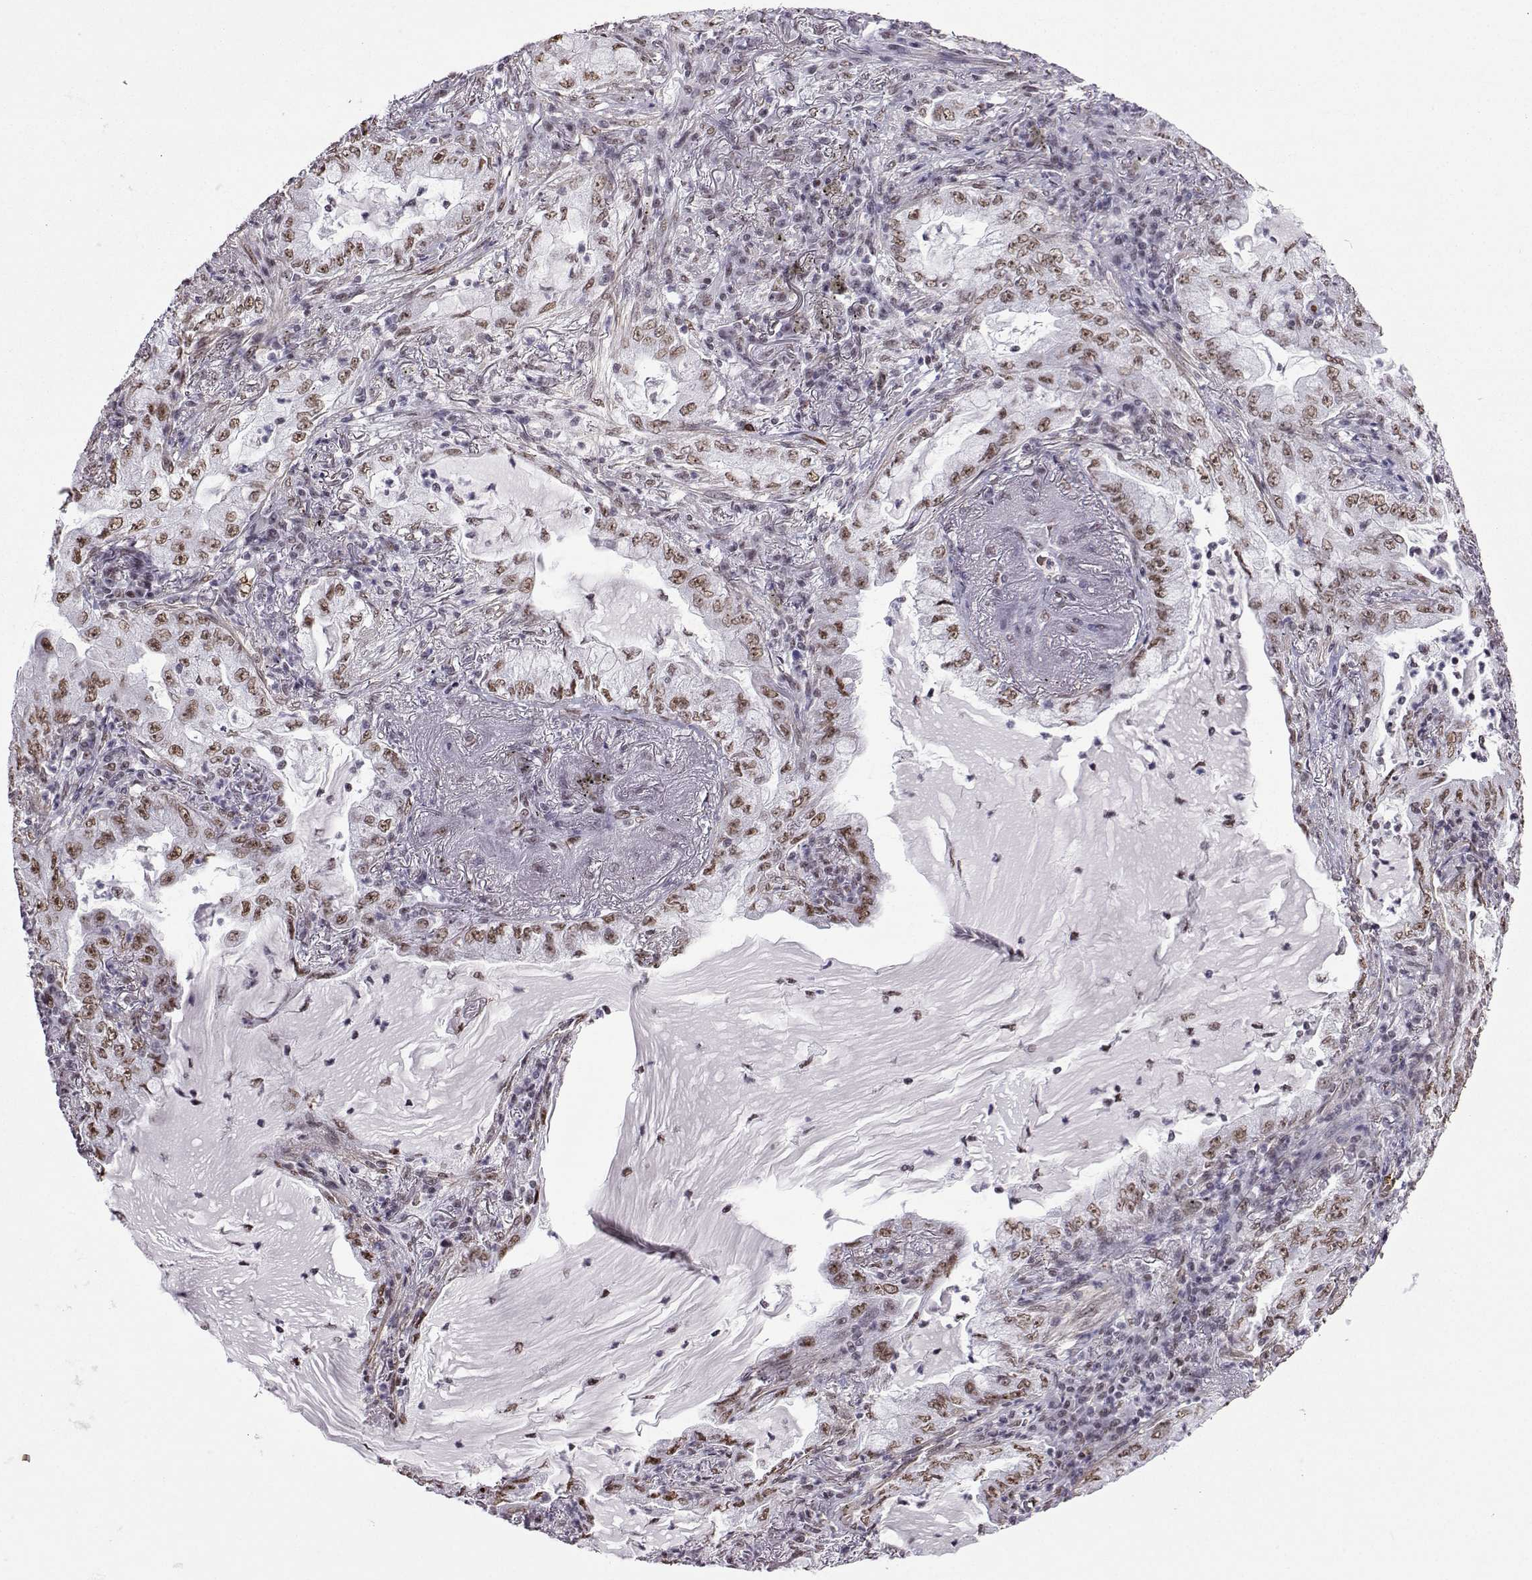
{"staining": {"intensity": "weak", "quantity": ">75%", "location": "nuclear"}, "tissue": "lung cancer", "cell_type": "Tumor cells", "image_type": "cancer", "snomed": [{"axis": "morphology", "description": "Adenocarcinoma, NOS"}, {"axis": "topography", "description": "Lung"}], "caption": "A brown stain shows weak nuclear staining of a protein in lung adenocarcinoma tumor cells.", "gene": "CCNK", "patient": {"sex": "female", "age": 73}}